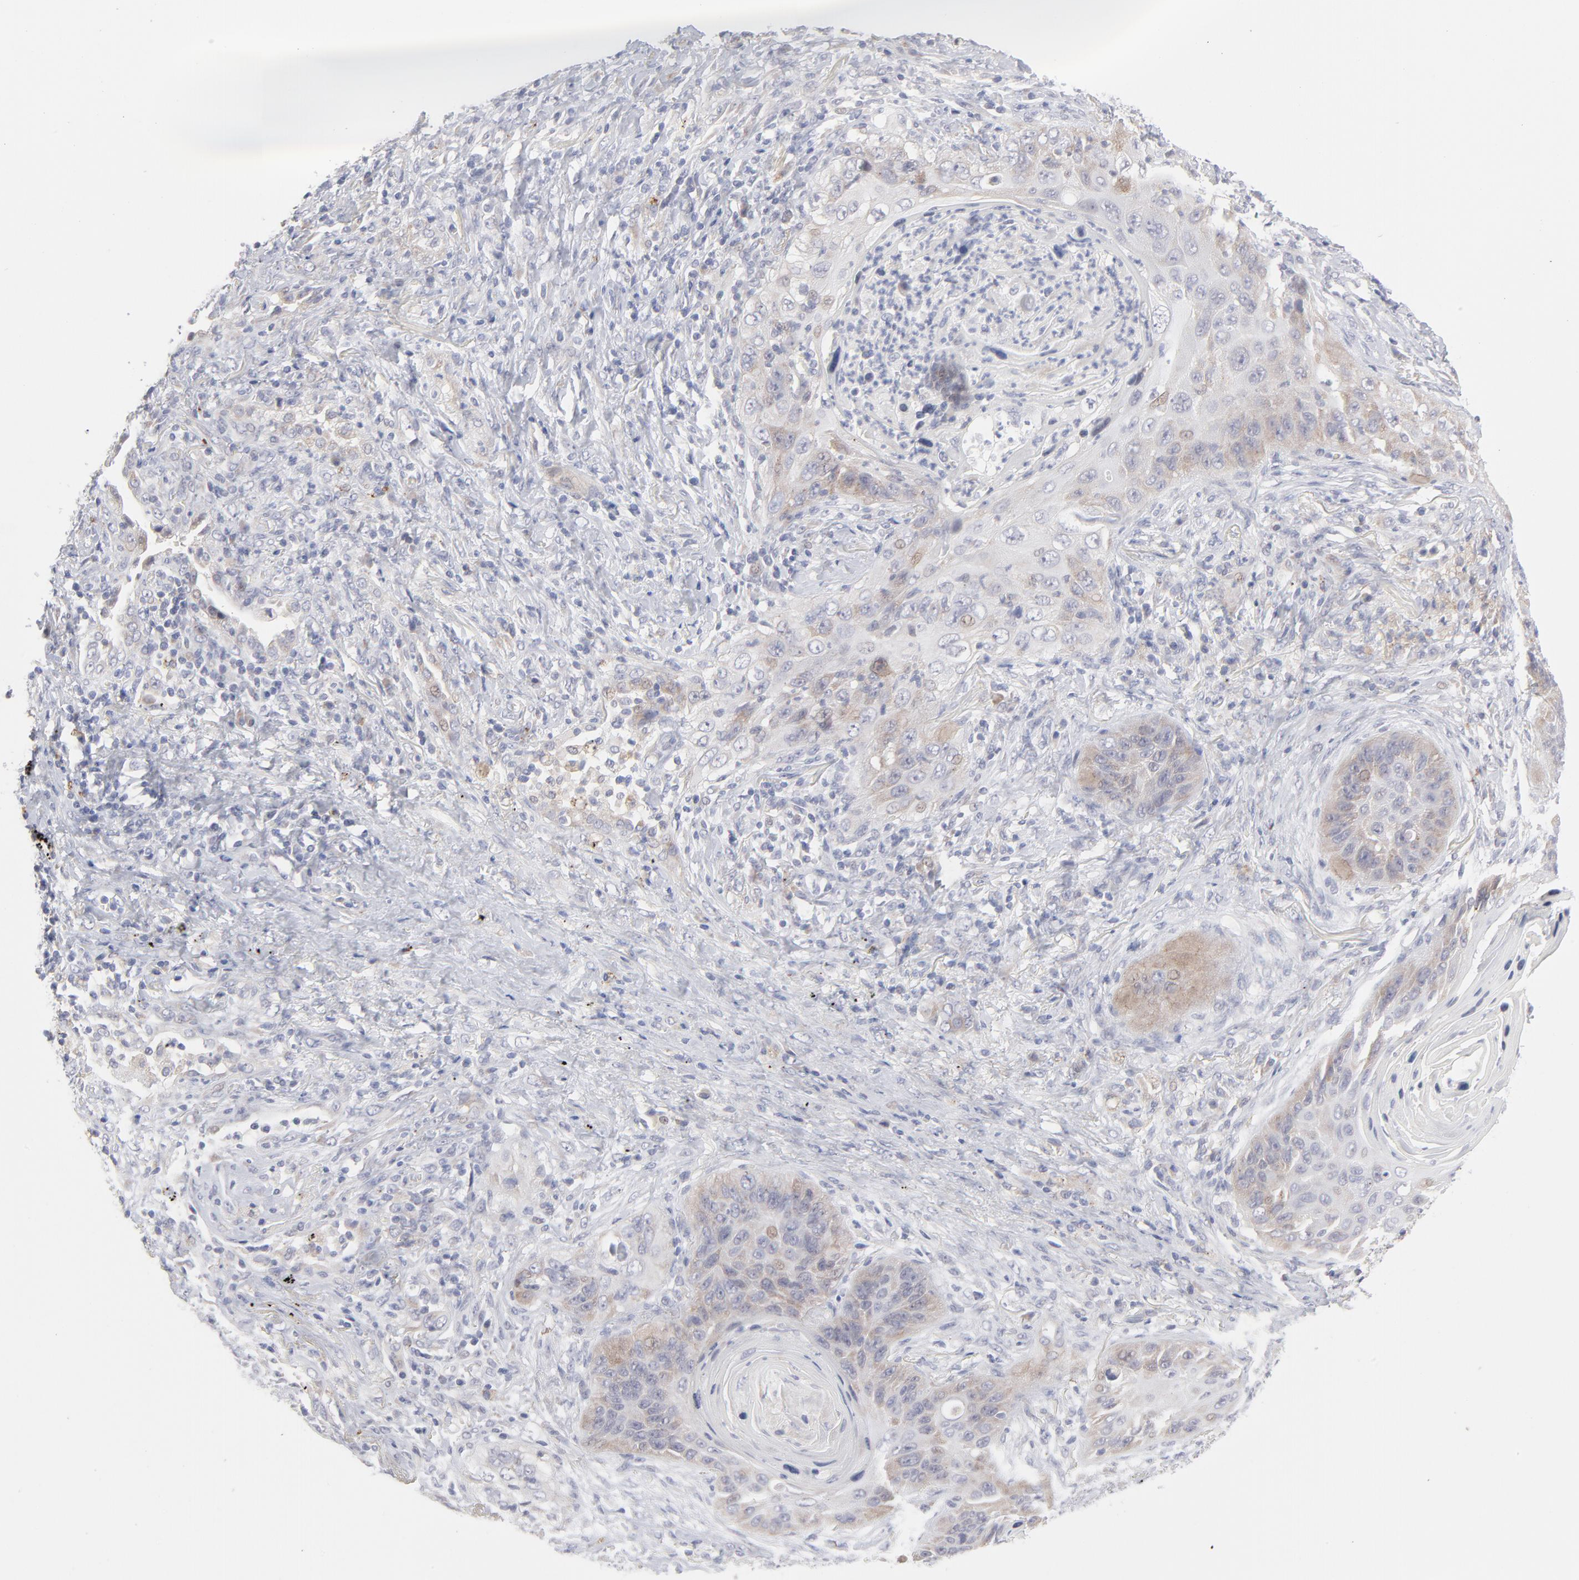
{"staining": {"intensity": "weak", "quantity": "<25%", "location": "cytoplasmic/membranous"}, "tissue": "lung cancer", "cell_type": "Tumor cells", "image_type": "cancer", "snomed": [{"axis": "morphology", "description": "Squamous cell carcinoma, NOS"}, {"axis": "topography", "description": "Lung"}], "caption": "Tumor cells are negative for brown protein staining in lung cancer.", "gene": "RPS24", "patient": {"sex": "female", "age": 67}}